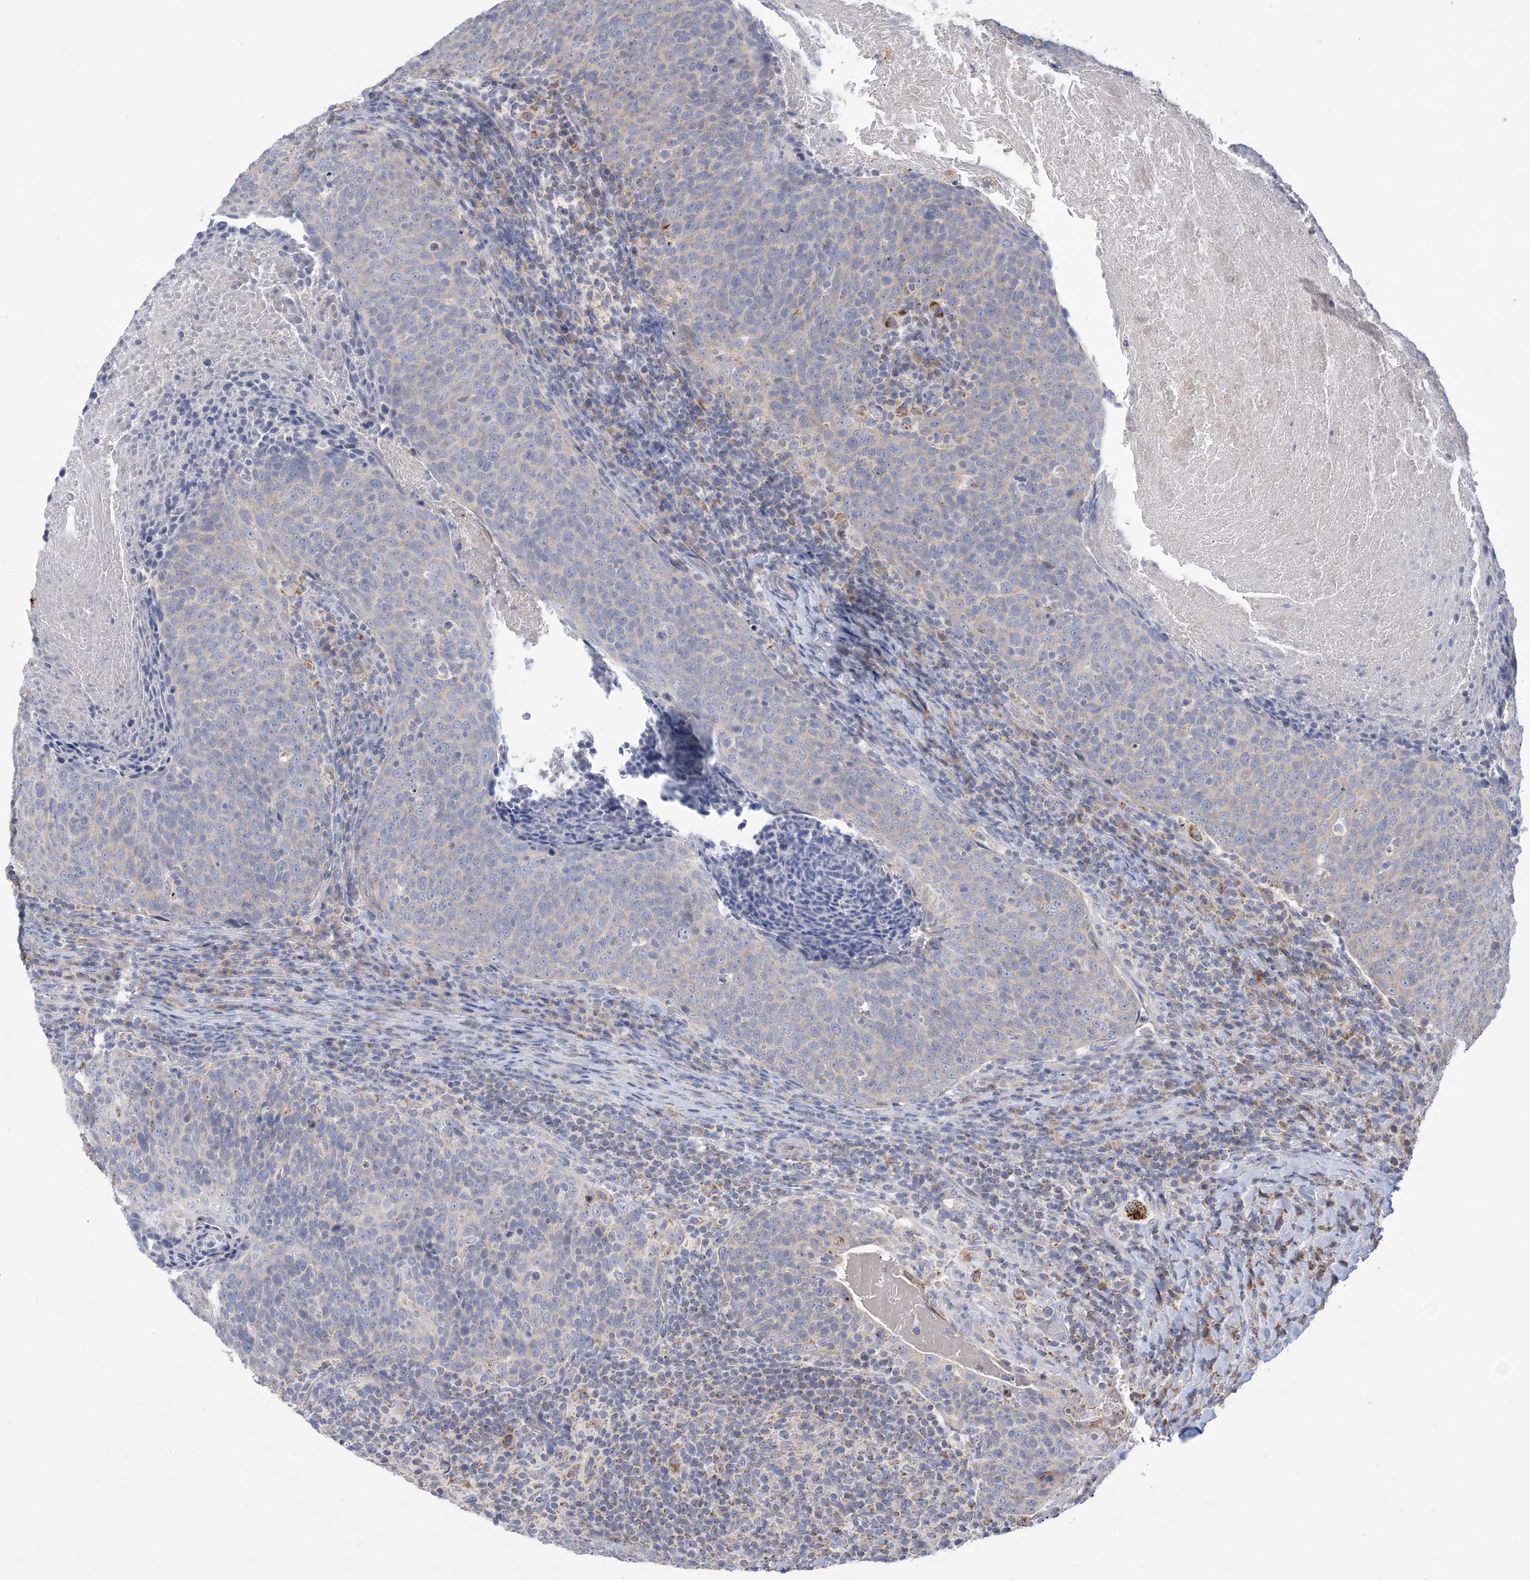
{"staining": {"intensity": "negative", "quantity": "none", "location": "none"}, "tissue": "head and neck cancer", "cell_type": "Tumor cells", "image_type": "cancer", "snomed": [{"axis": "morphology", "description": "Squamous cell carcinoma, NOS"}, {"axis": "morphology", "description": "Squamous cell carcinoma, metastatic, NOS"}, {"axis": "topography", "description": "Lymph node"}, {"axis": "topography", "description": "Head-Neck"}], "caption": "This is an immunohistochemistry photomicrograph of human head and neck cancer (squamous cell carcinoma). There is no staining in tumor cells.", "gene": "CLEC16A", "patient": {"sex": "male", "age": 62}}